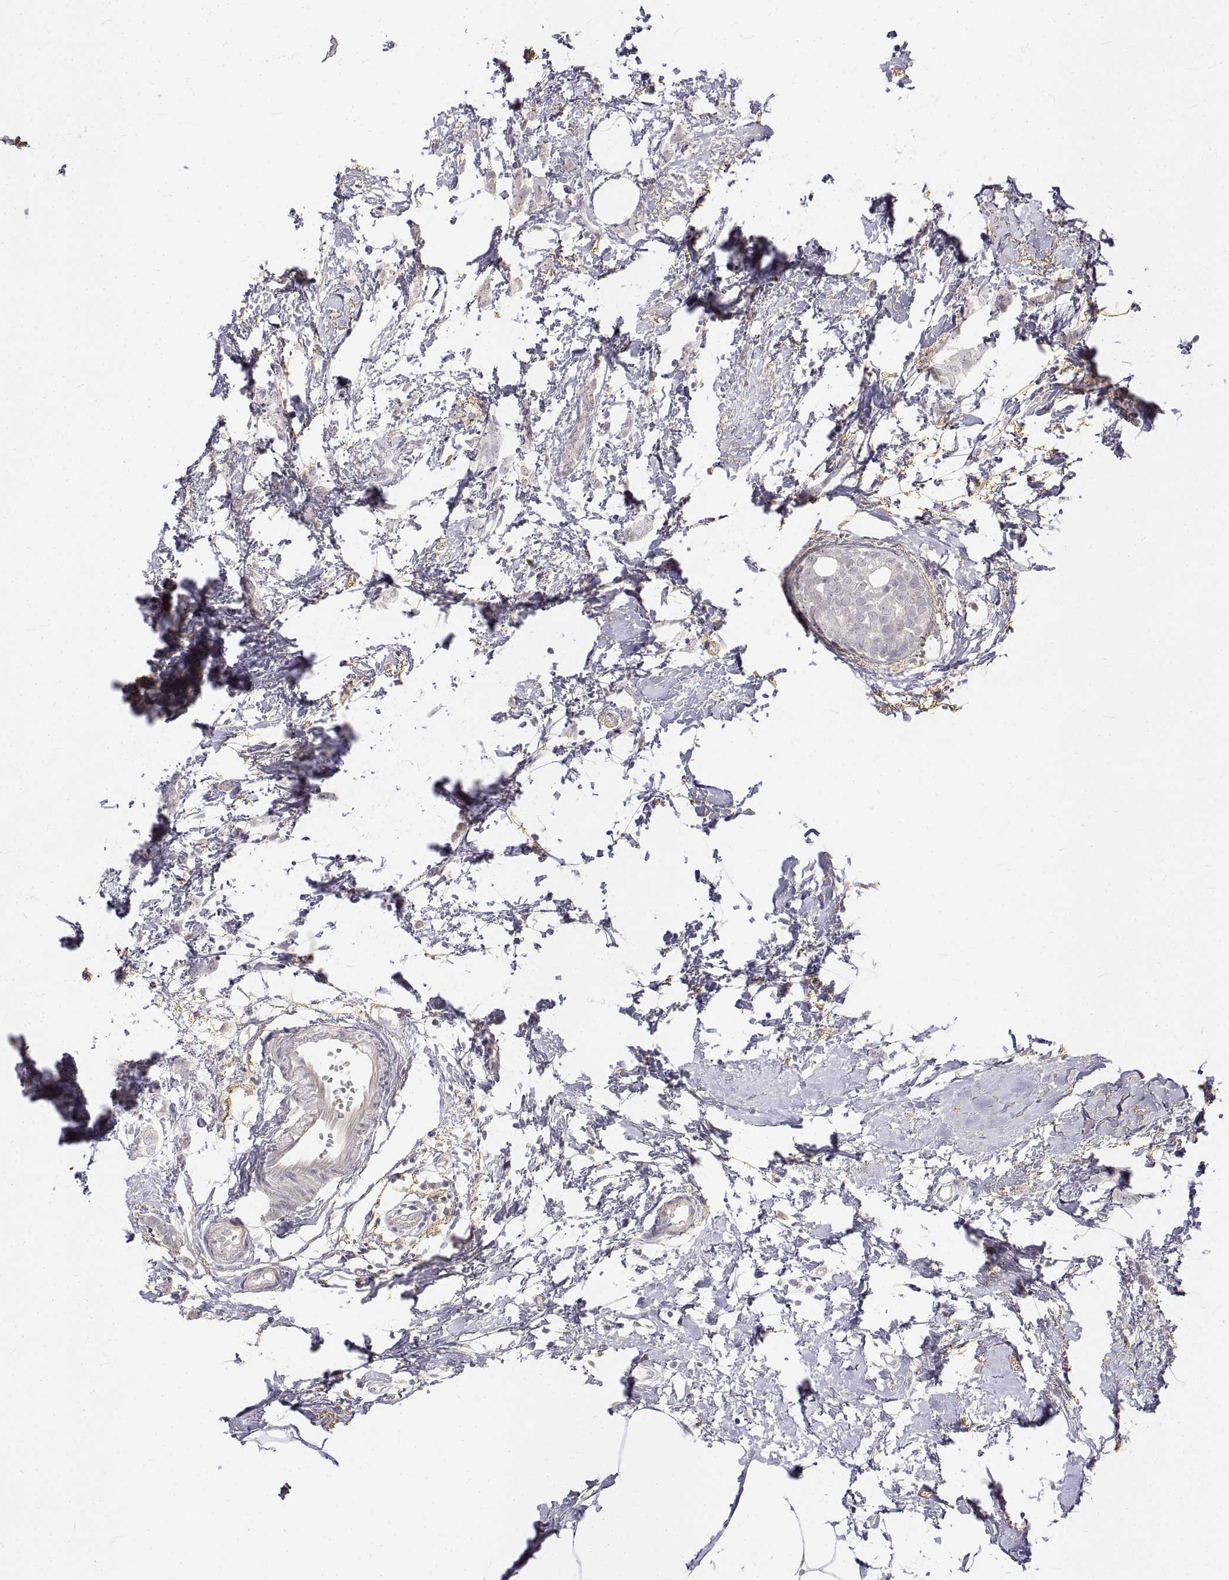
{"staining": {"intensity": "negative", "quantity": "none", "location": "none"}, "tissue": "breast cancer", "cell_type": "Tumor cells", "image_type": "cancer", "snomed": [{"axis": "morphology", "description": "Duct carcinoma"}, {"axis": "topography", "description": "Breast"}], "caption": "The photomicrograph displays no significant expression in tumor cells of invasive ductal carcinoma (breast).", "gene": "ANO2", "patient": {"sex": "female", "age": 40}}